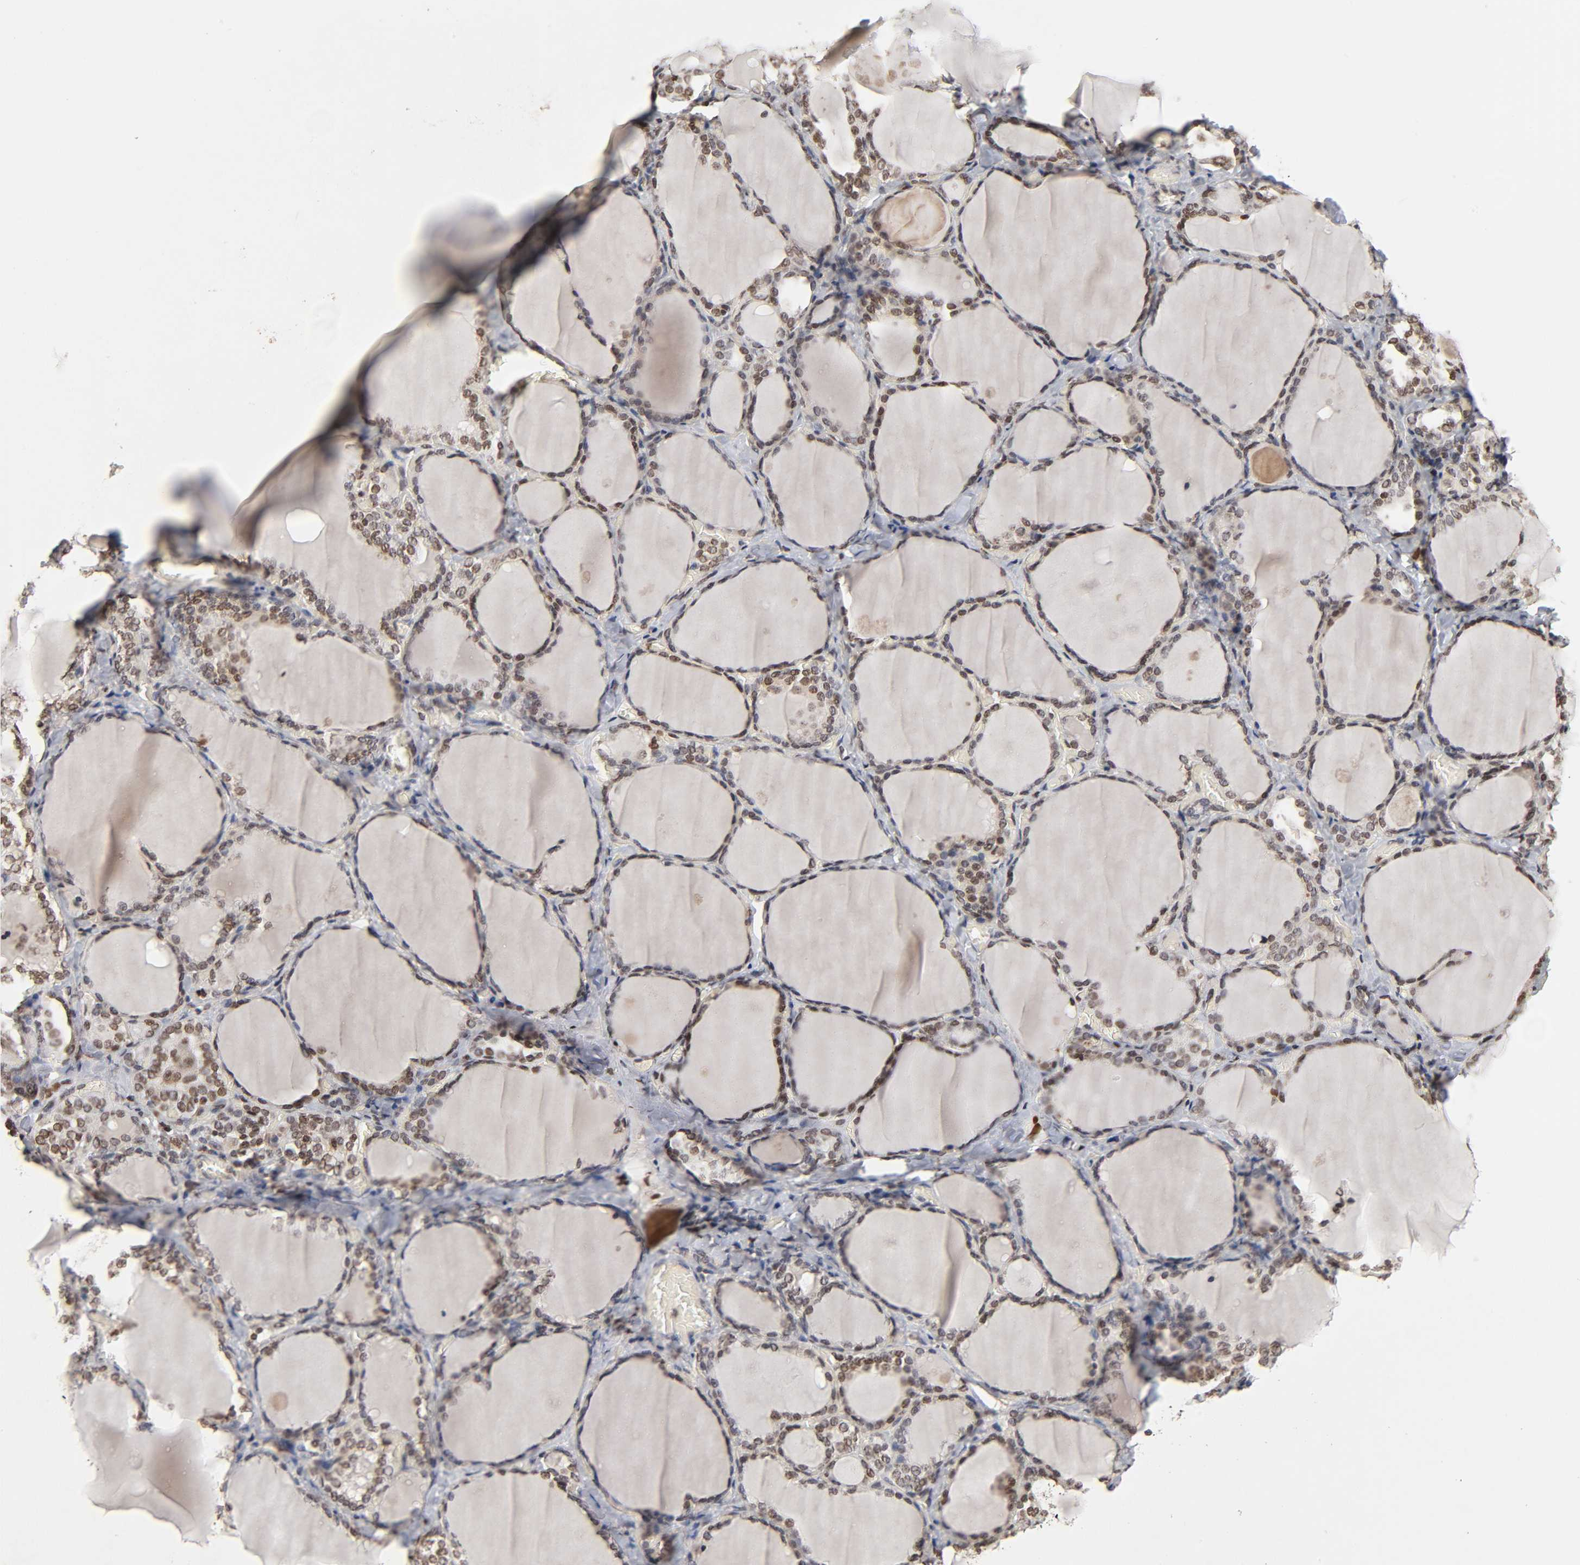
{"staining": {"intensity": "moderate", "quantity": ">75%", "location": "nuclear"}, "tissue": "thyroid gland", "cell_type": "Glandular cells", "image_type": "normal", "snomed": [{"axis": "morphology", "description": "Normal tissue, NOS"}, {"axis": "morphology", "description": "Papillary adenocarcinoma, NOS"}, {"axis": "topography", "description": "Thyroid gland"}], "caption": "Immunohistochemistry (IHC) image of normal thyroid gland stained for a protein (brown), which demonstrates medium levels of moderate nuclear positivity in about >75% of glandular cells.", "gene": "ZNF473", "patient": {"sex": "female", "age": 30}}